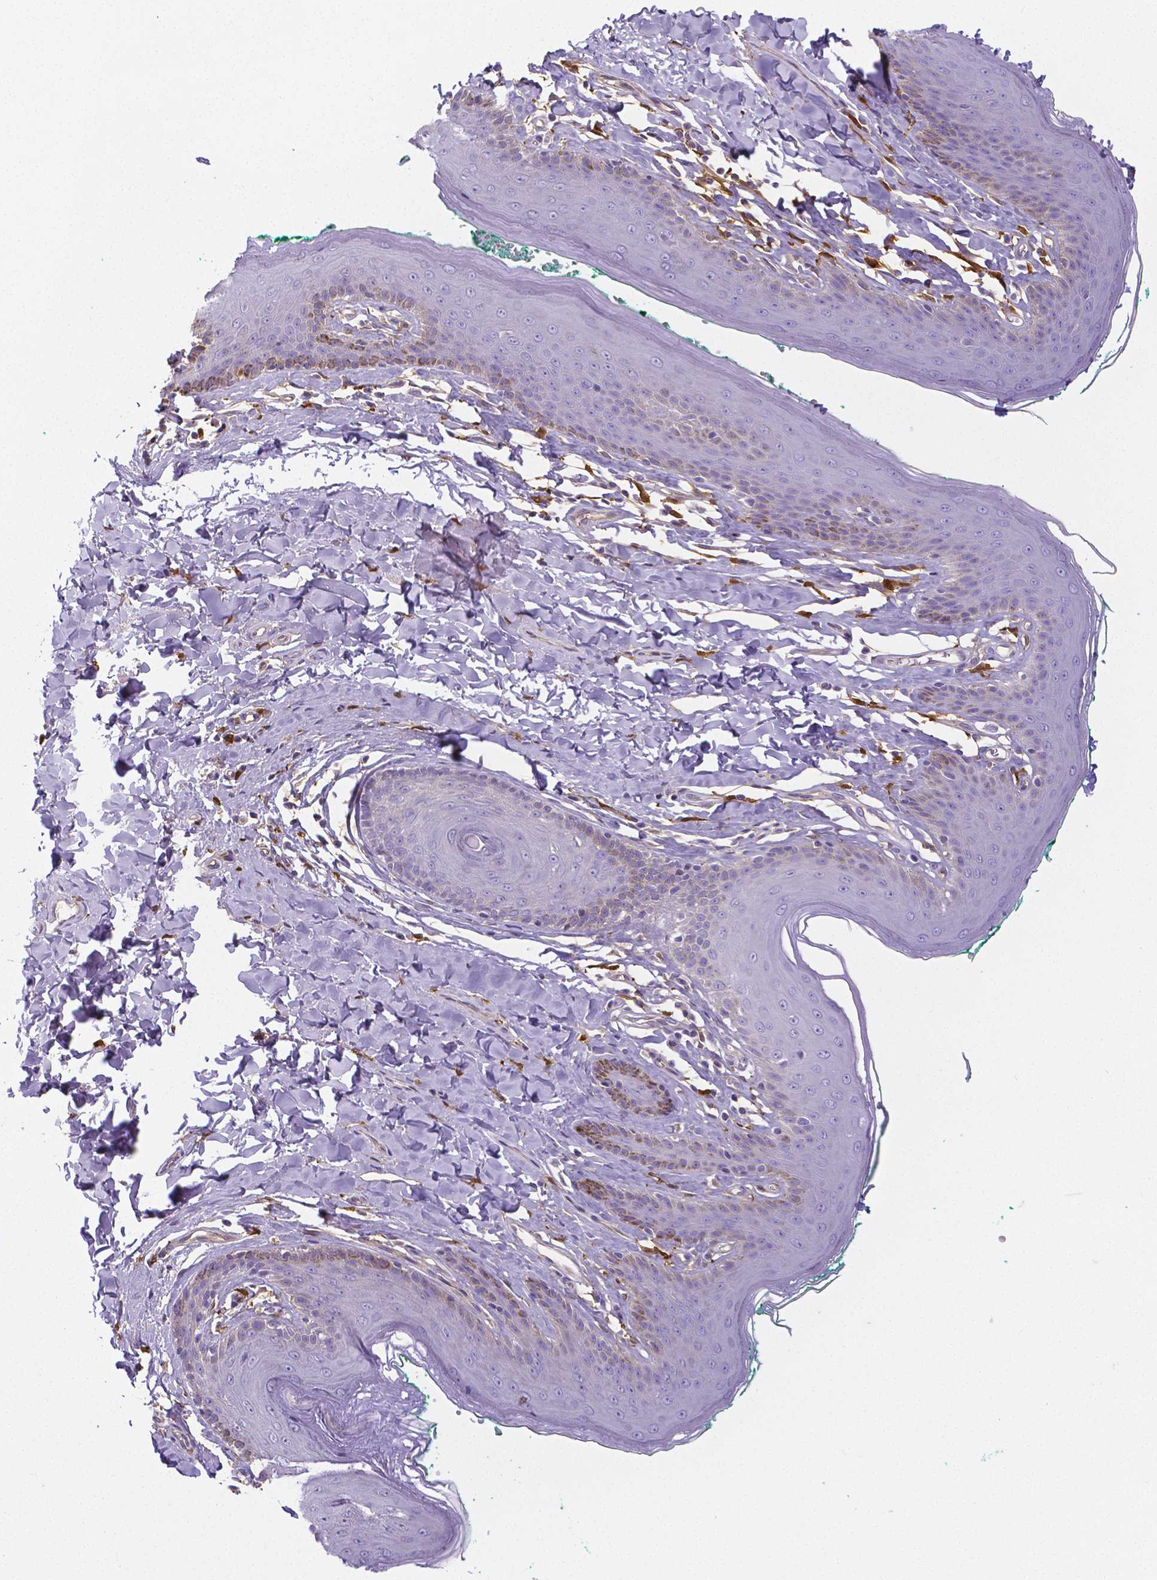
{"staining": {"intensity": "negative", "quantity": "none", "location": "none"}, "tissue": "skin", "cell_type": "Epidermal cells", "image_type": "normal", "snomed": [{"axis": "morphology", "description": "Normal tissue, NOS"}, {"axis": "topography", "description": "Vulva"}, {"axis": "topography", "description": "Peripheral nerve tissue"}], "caption": "The histopathology image reveals no staining of epidermal cells in benign skin.", "gene": "CRMP1", "patient": {"sex": "female", "age": 66}}